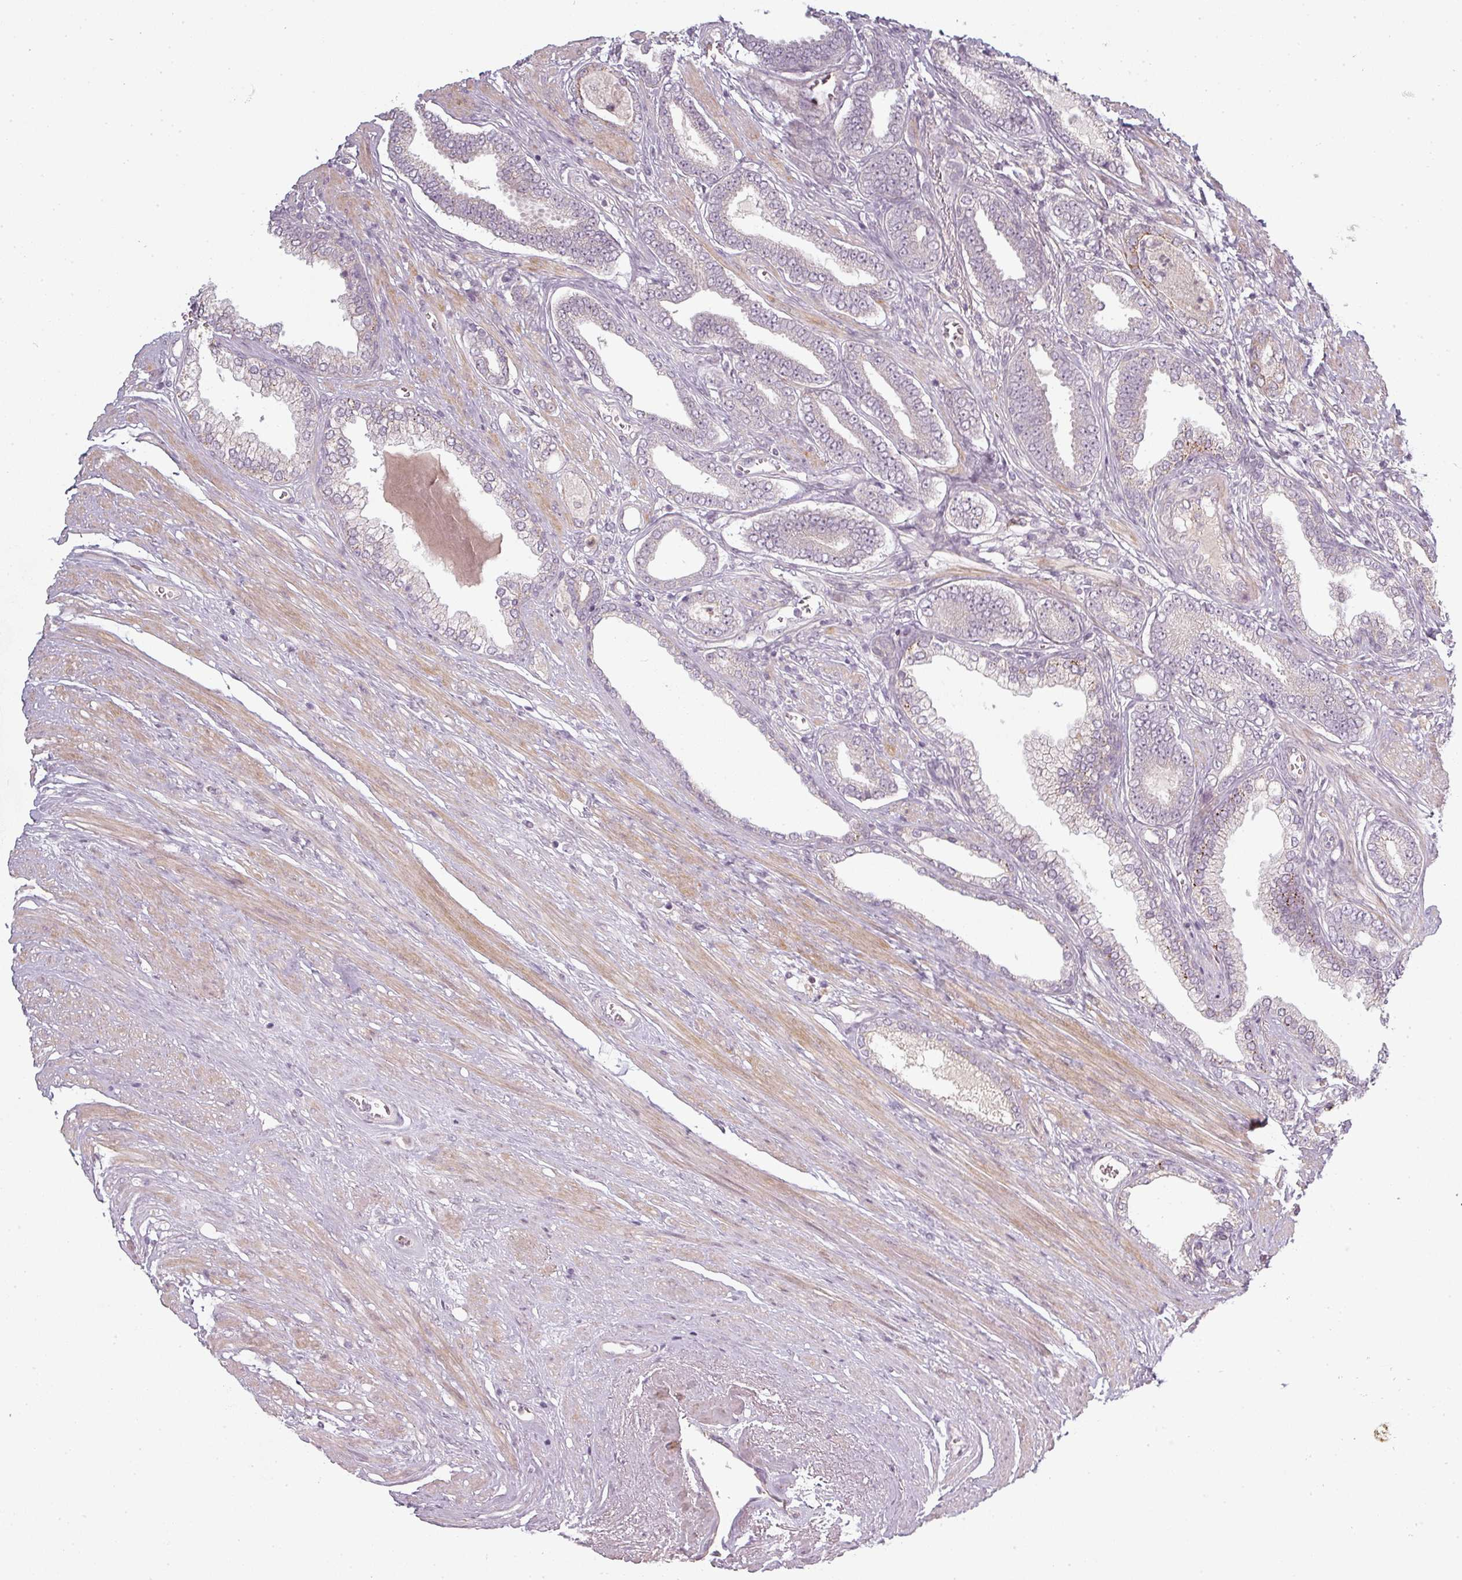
{"staining": {"intensity": "negative", "quantity": "none", "location": "none"}, "tissue": "prostate cancer", "cell_type": "Tumor cells", "image_type": "cancer", "snomed": [{"axis": "morphology", "description": "Adenocarcinoma, NOS"}, {"axis": "topography", "description": "Prostate and seminal vesicle, NOS"}], "caption": "IHC histopathology image of prostate cancer (adenocarcinoma) stained for a protein (brown), which exhibits no expression in tumor cells. Nuclei are stained in blue.", "gene": "SLC16A9", "patient": {"sex": "male", "age": 76}}